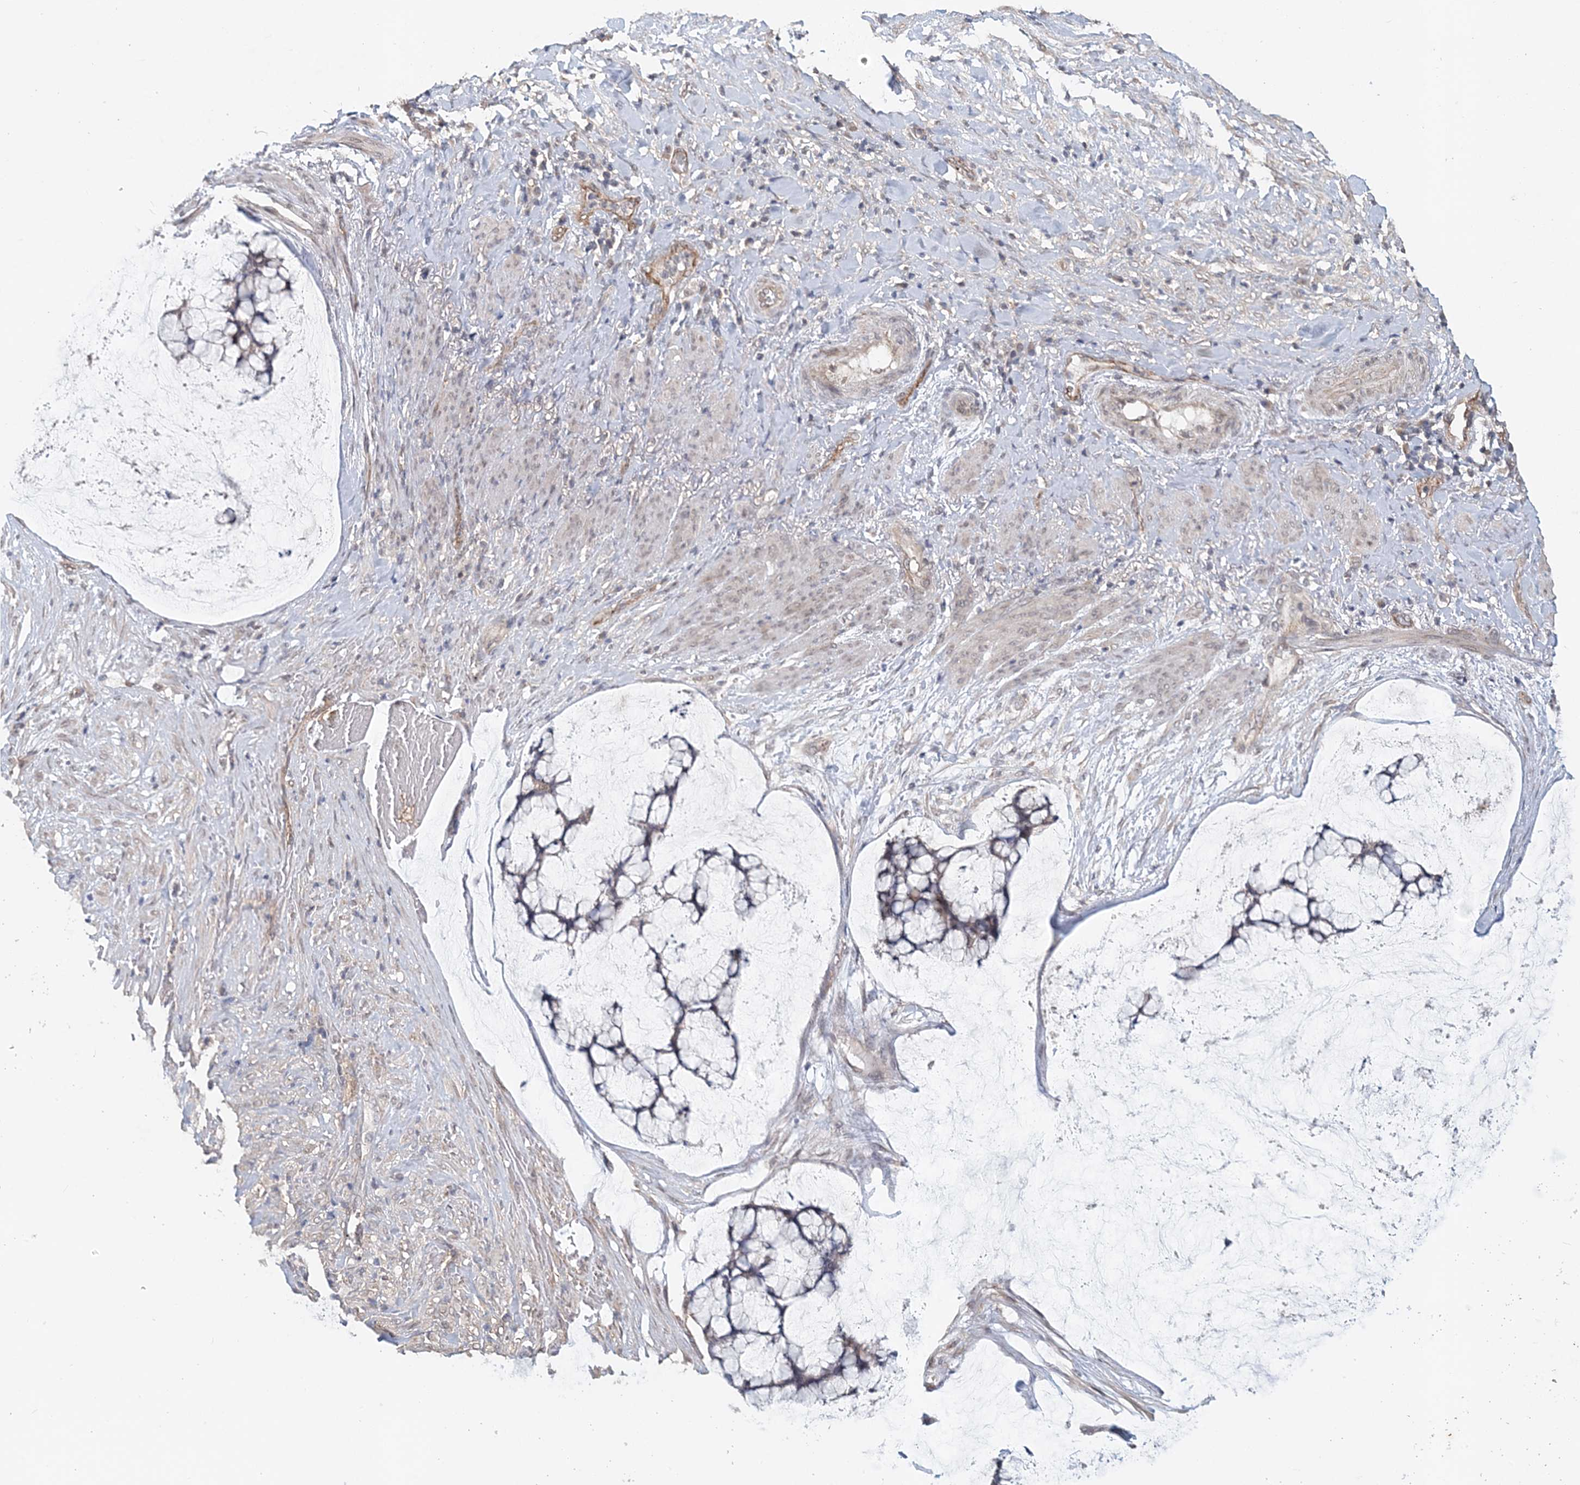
{"staining": {"intensity": "negative", "quantity": "none", "location": "none"}, "tissue": "ovarian cancer", "cell_type": "Tumor cells", "image_type": "cancer", "snomed": [{"axis": "morphology", "description": "Cystadenocarcinoma, mucinous, NOS"}, {"axis": "topography", "description": "Ovary"}], "caption": "Immunohistochemistry (IHC) photomicrograph of human ovarian cancer stained for a protein (brown), which reveals no positivity in tumor cells.", "gene": "FBXO38", "patient": {"sex": "female", "age": 42}}